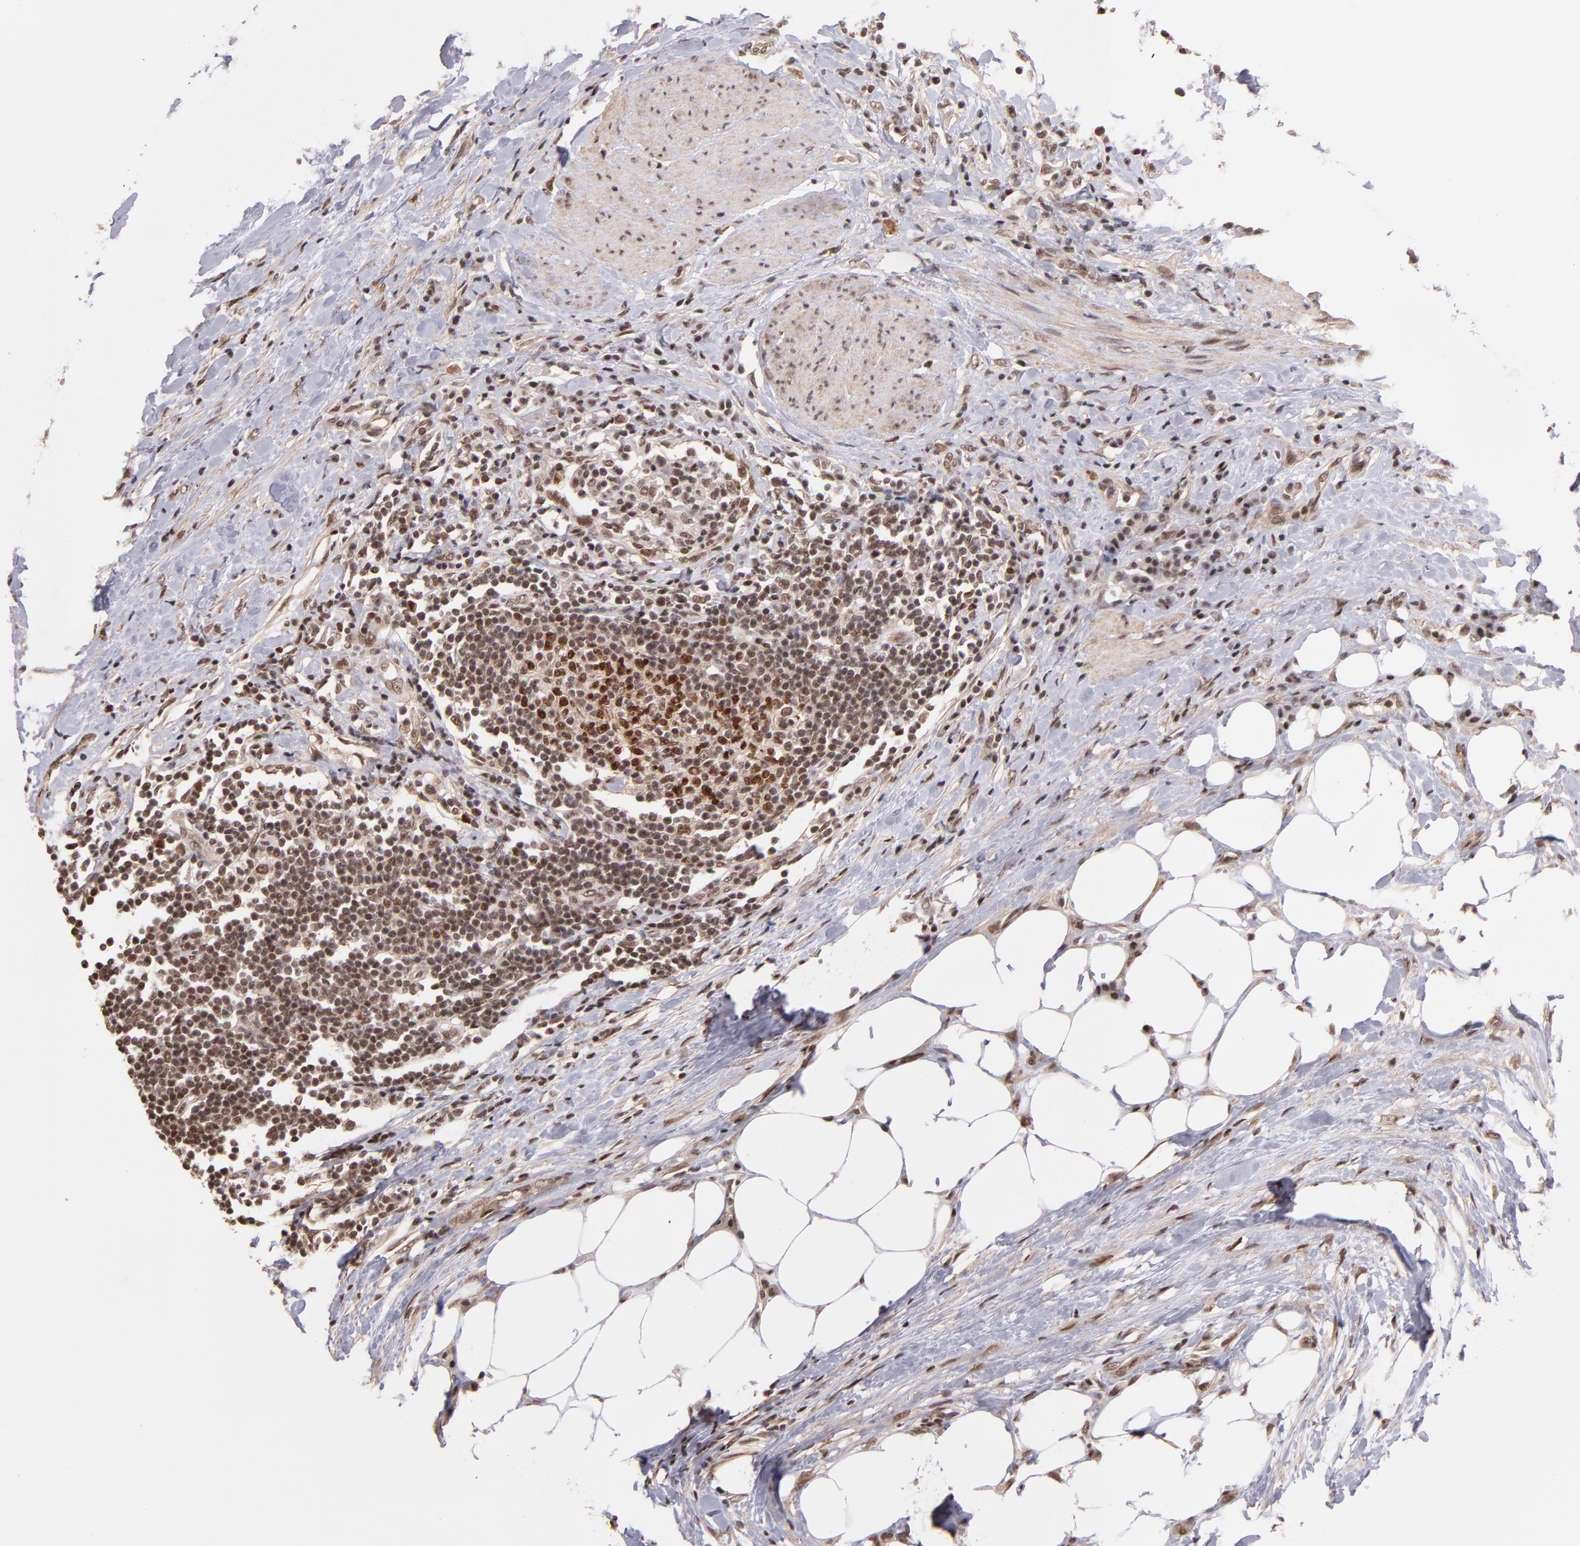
{"staining": {"intensity": "moderate", "quantity": ">75%", "location": "nuclear"}, "tissue": "urothelial cancer", "cell_type": "Tumor cells", "image_type": "cancer", "snomed": [{"axis": "morphology", "description": "Urothelial carcinoma, High grade"}, {"axis": "topography", "description": "Urinary bladder"}], "caption": "Moderate nuclear protein positivity is seen in approximately >75% of tumor cells in high-grade urothelial carcinoma.", "gene": "TERF2", "patient": {"sex": "male", "age": 61}}